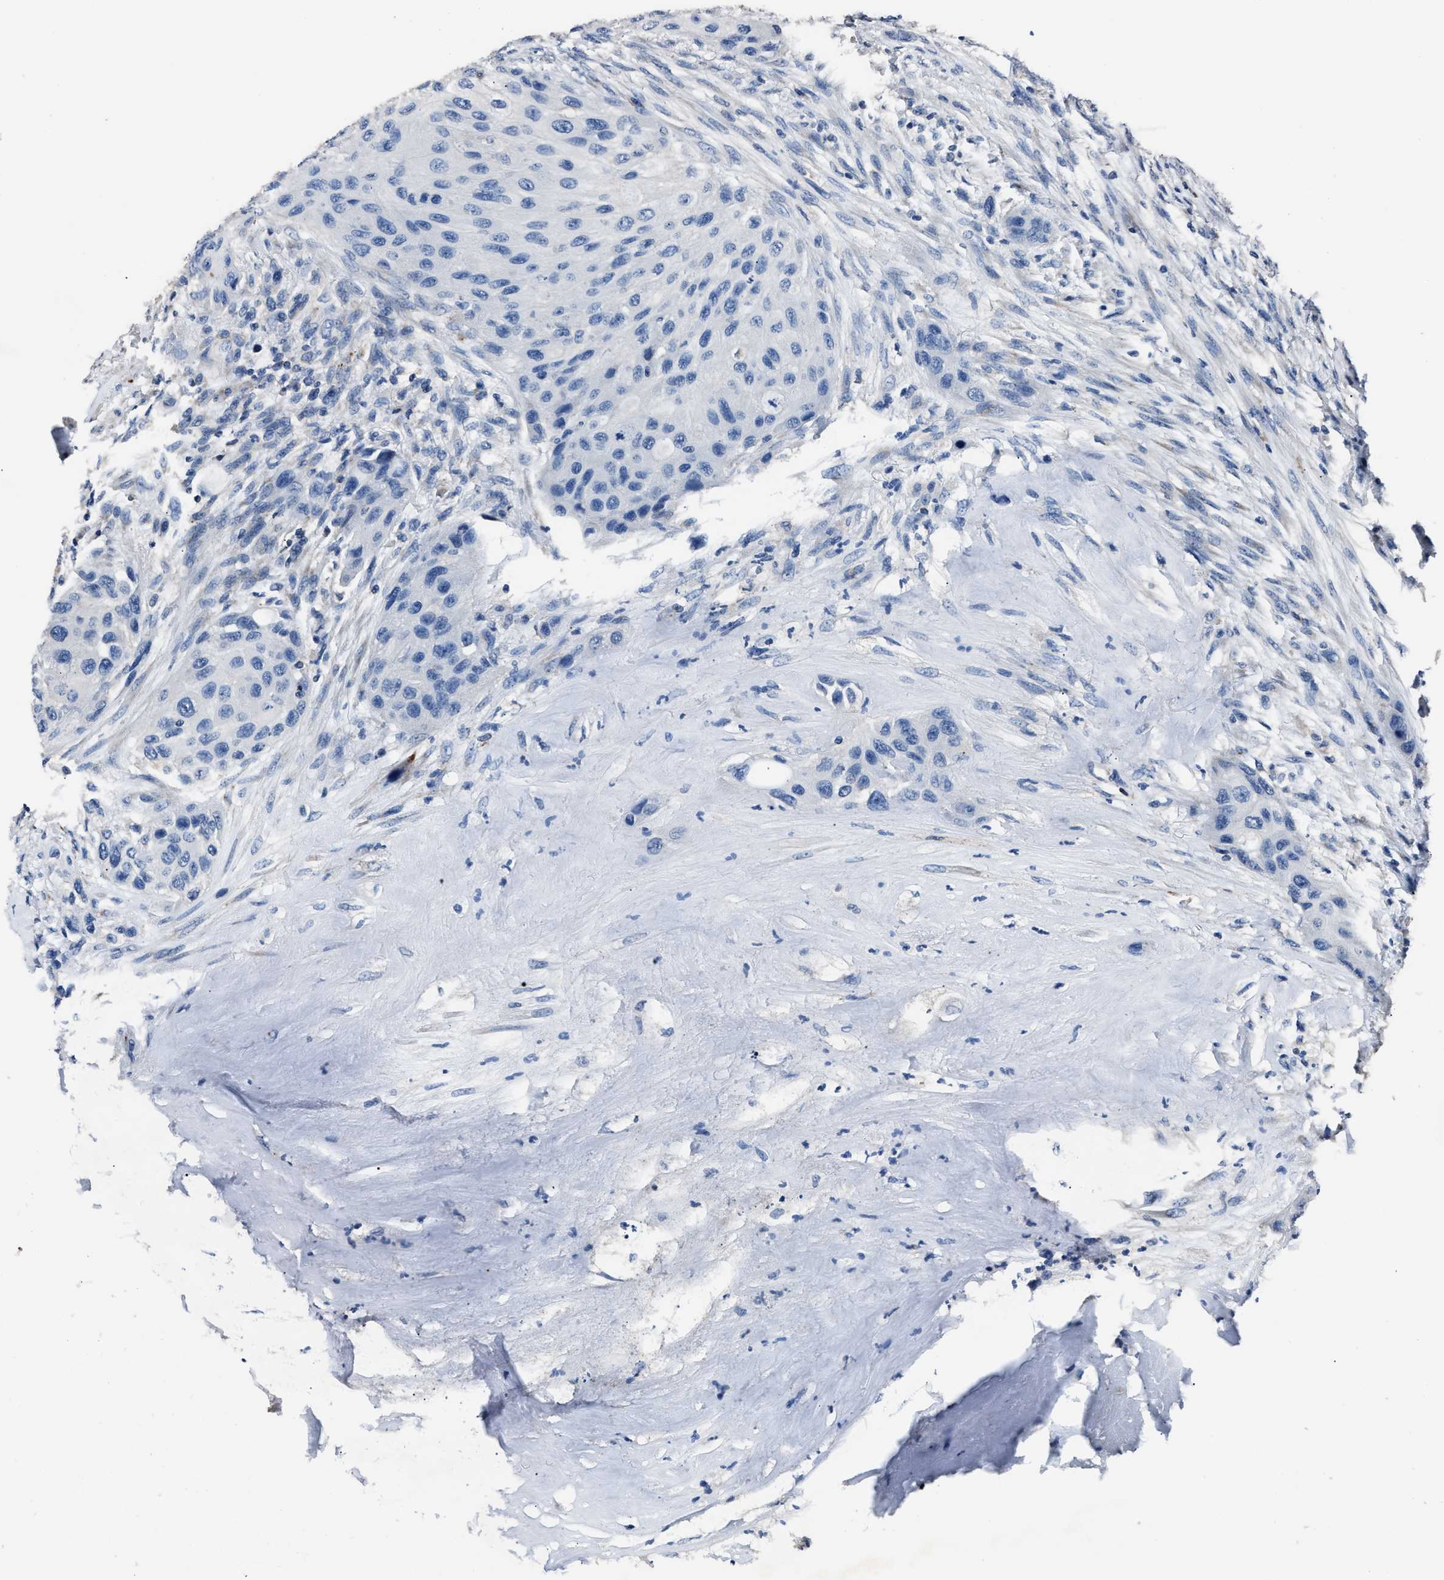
{"staining": {"intensity": "negative", "quantity": "none", "location": "none"}, "tissue": "urothelial cancer", "cell_type": "Tumor cells", "image_type": "cancer", "snomed": [{"axis": "morphology", "description": "Urothelial carcinoma, High grade"}, {"axis": "topography", "description": "Urinary bladder"}], "caption": "IHC photomicrograph of neoplastic tissue: high-grade urothelial carcinoma stained with DAB (3,3'-diaminobenzidine) exhibits no significant protein positivity in tumor cells.", "gene": "DNAJC24", "patient": {"sex": "female", "age": 56}}